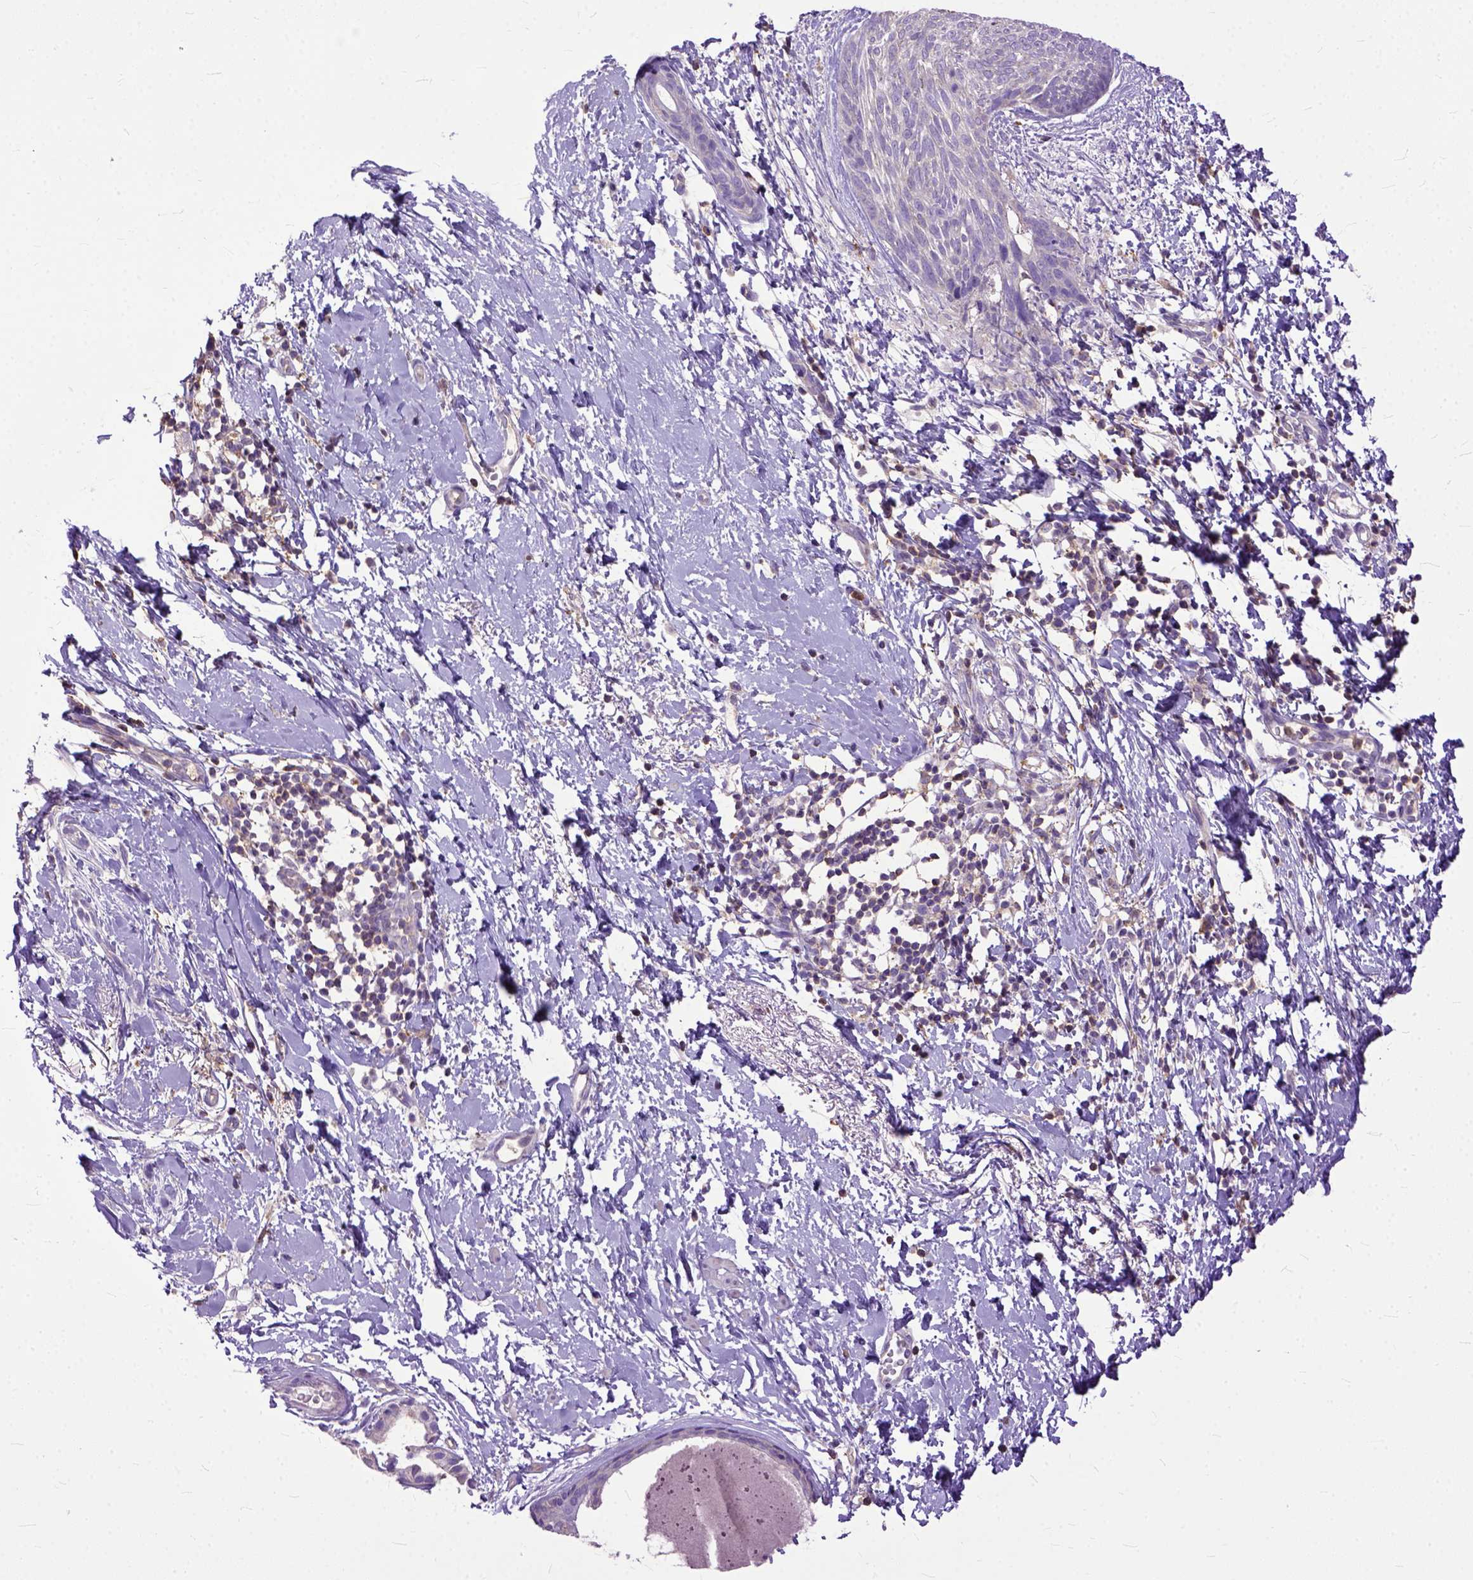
{"staining": {"intensity": "negative", "quantity": "none", "location": "none"}, "tissue": "skin cancer", "cell_type": "Tumor cells", "image_type": "cancer", "snomed": [{"axis": "morphology", "description": "Normal tissue, NOS"}, {"axis": "morphology", "description": "Basal cell carcinoma"}, {"axis": "topography", "description": "Skin"}], "caption": "Skin cancer (basal cell carcinoma) was stained to show a protein in brown. There is no significant staining in tumor cells.", "gene": "NAMPT", "patient": {"sex": "male", "age": 84}}